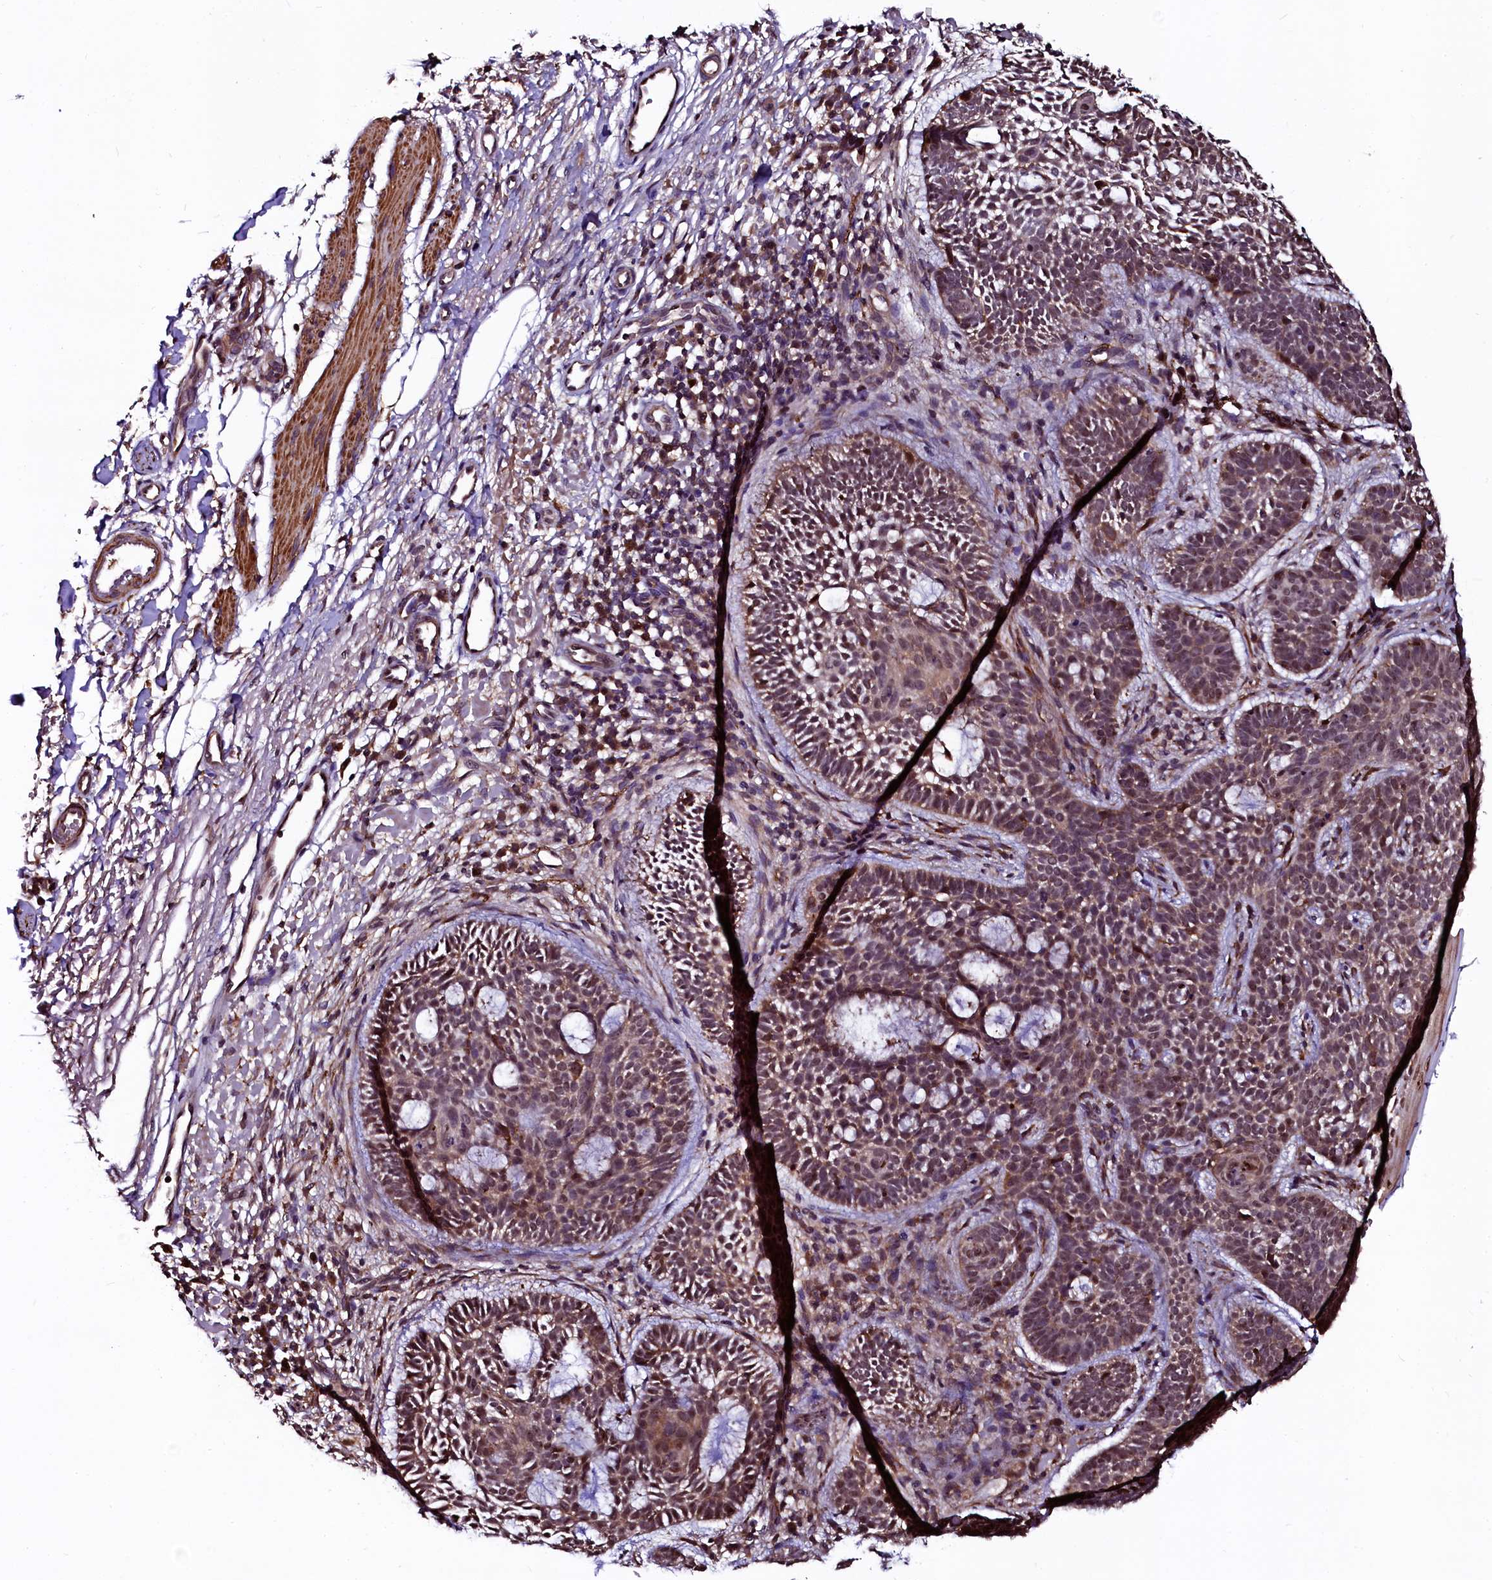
{"staining": {"intensity": "moderate", "quantity": ">75%", "location": "nuclear"}, "tissue": "skin cancer", "cell_type": "Tumor cells", "image_type": "cancer", "snomed": [{"axis": "morphology", "description": "Basal cell carcinoma"}, {"axis": "topography", "description": "Skin"}], "caption": "Moderate nuclear protein staining is identified in approximately >75% of tumor cells in basal cell carcinoma (skin). (DAB (3,3'-diaminobenzidine) IHC, brown staining for protein, blue staining for nuclei).", "gene": "N4BP1", "patient": {"sex": "male", "age": 85}}